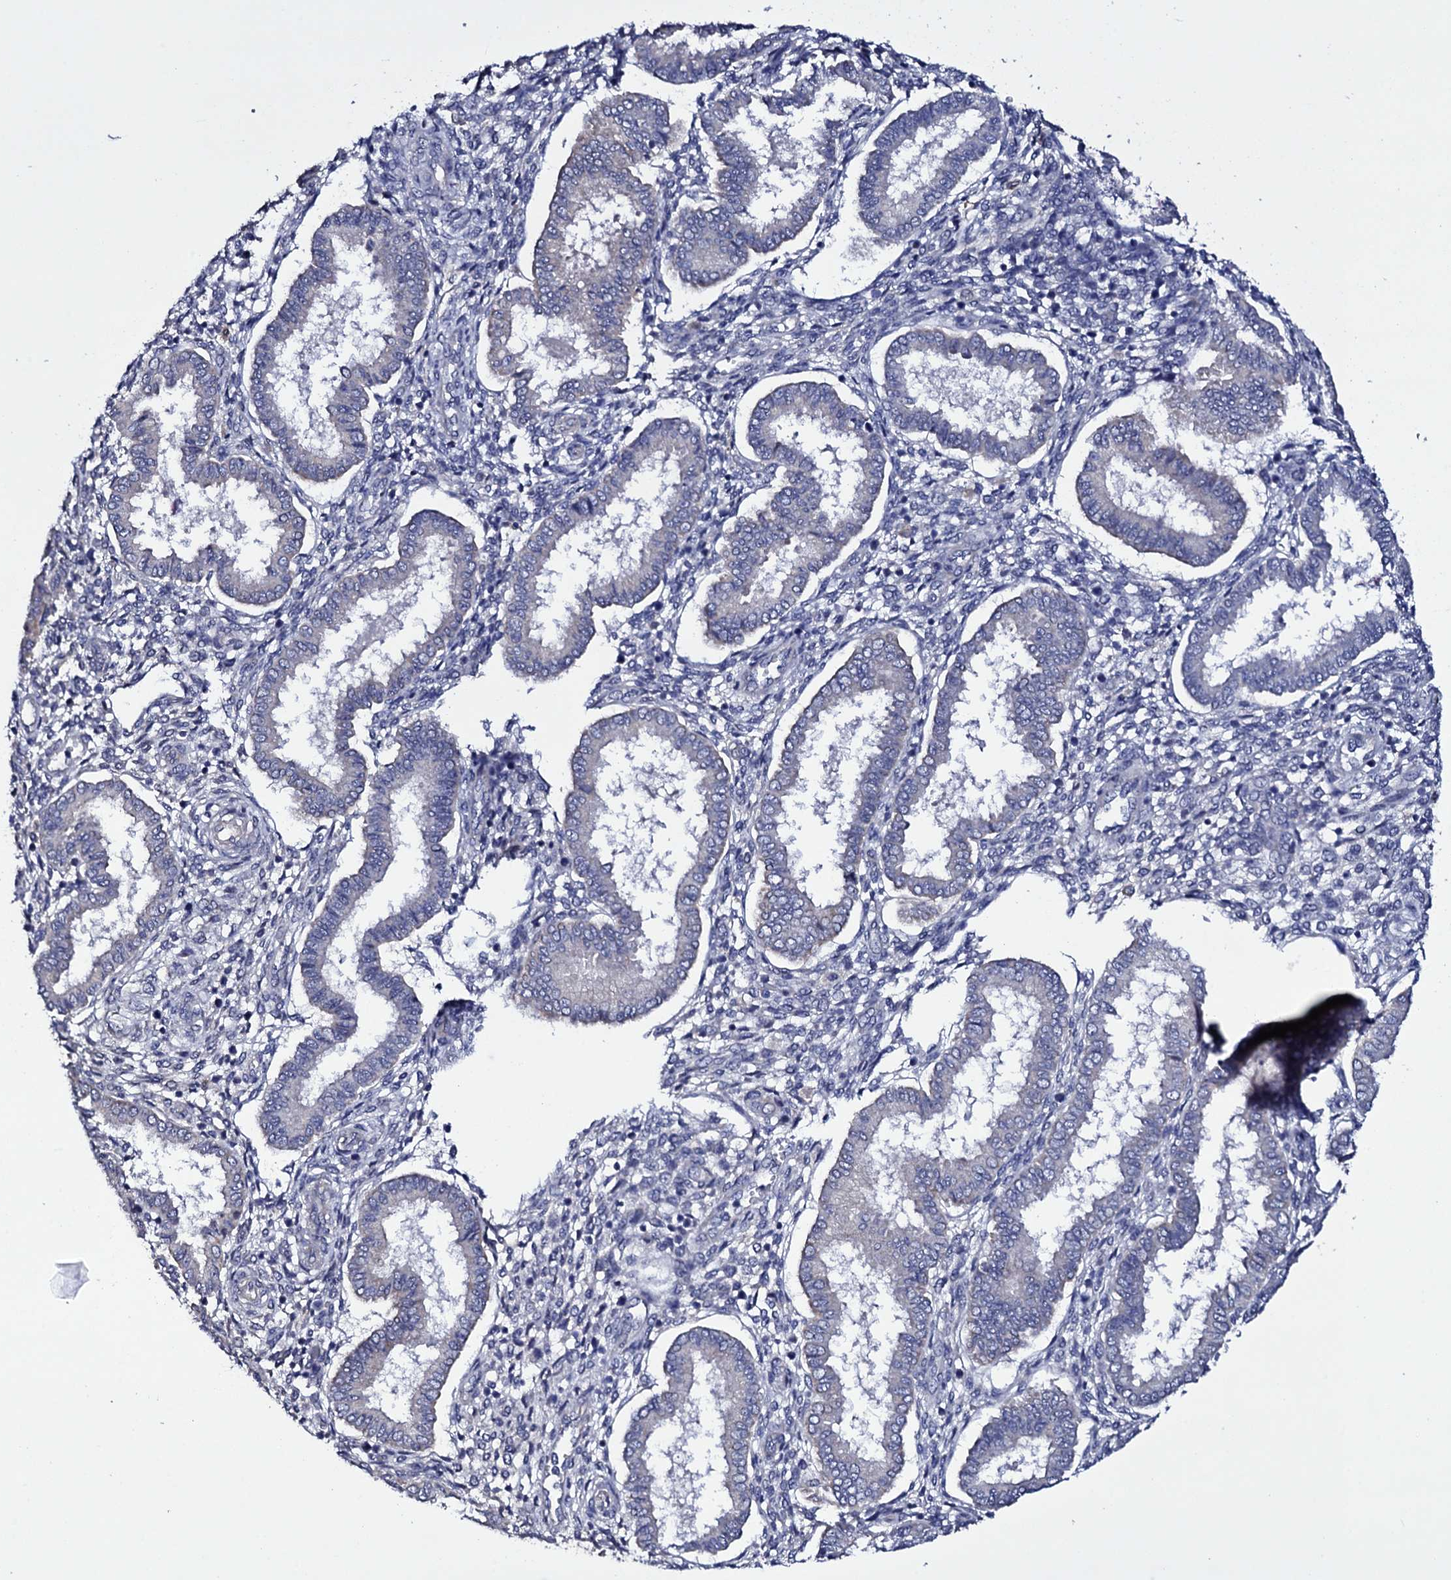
{"staining": {"intensity": "negative", "quantity": "none", "location": "none"}, "tissue": "endometrium", "cell_type": "Cells in endometrial stroma", "image_type": "normal", "snomed": [{"axis": "morphology", "description": "Normal tissue, NOS"}, {"axis": "topography", "description": "Endometrium"}], "caption": "The image exhibits no staining of cells in endometrial stroma in benign endometrium. Brightfield microscopy of immunohistochemistry (IHC) stained with DAB (brown) and hematoxylin (blue), captured at high magnification.", "gene": "BCL2L14", "patient": {"sex": "female", "age": 24}}